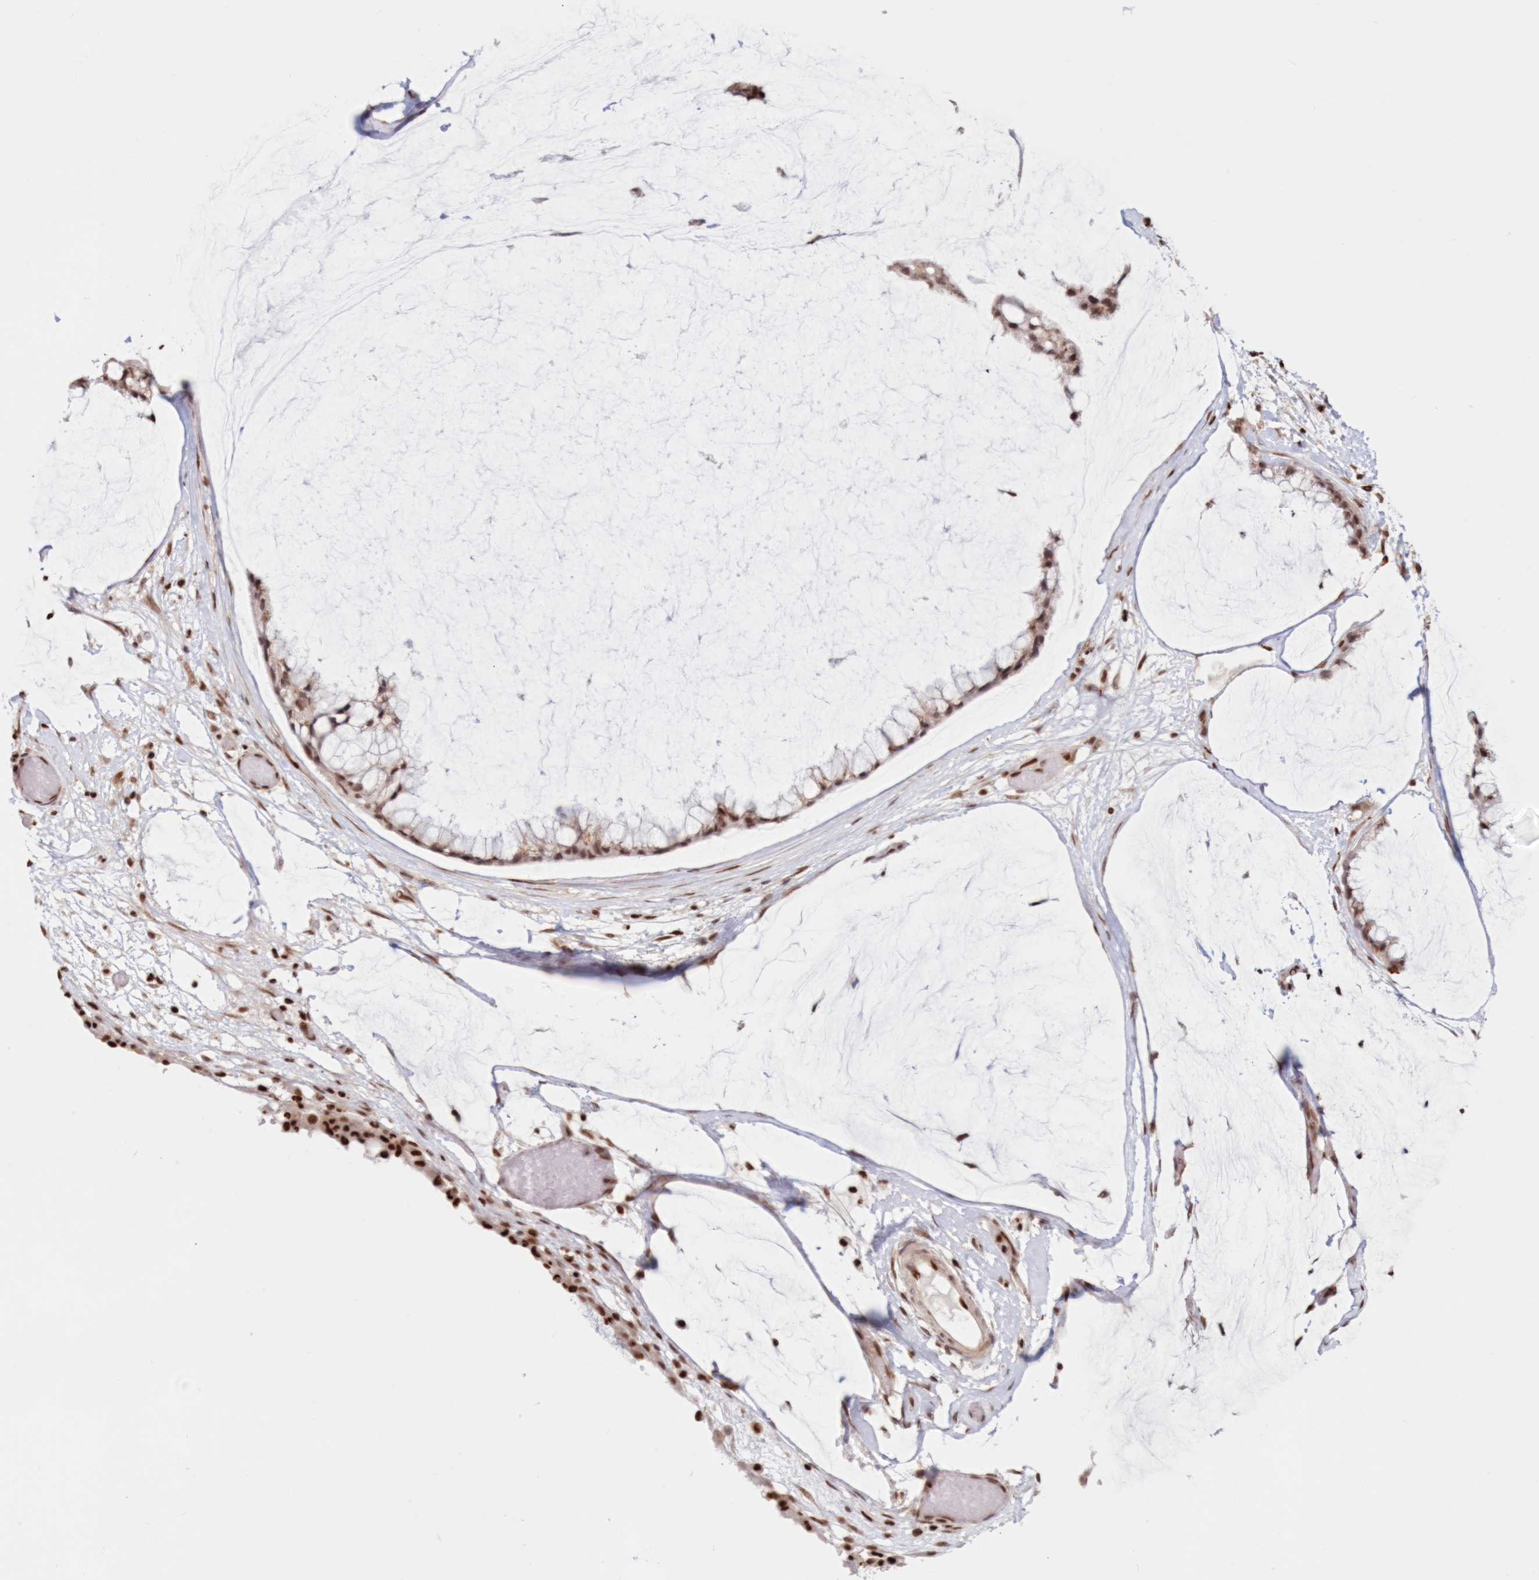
{"staining": {"intensity": "moderate", "quantity": ">75%", "location": "nuclear"}, "tissue": "ovarian cancer", "cell_type": "Tumor cells", "image_type": "cancer", "snomed": [{"axis": "morphology", "description": "Cystadenocarcinoma, mucinous, NOS"}, {"axis": "topography", "description": "Ovary"}], "caption": "Immunohistochemical staining of human ovarian cancer (mucinous cystadenocarcinoma) shows medium levels of moderate nuclear protein staining in approximately >75% of tumor cells.", "gene": "POLR2B", "patient": {"sex": "female", "age": 39}}